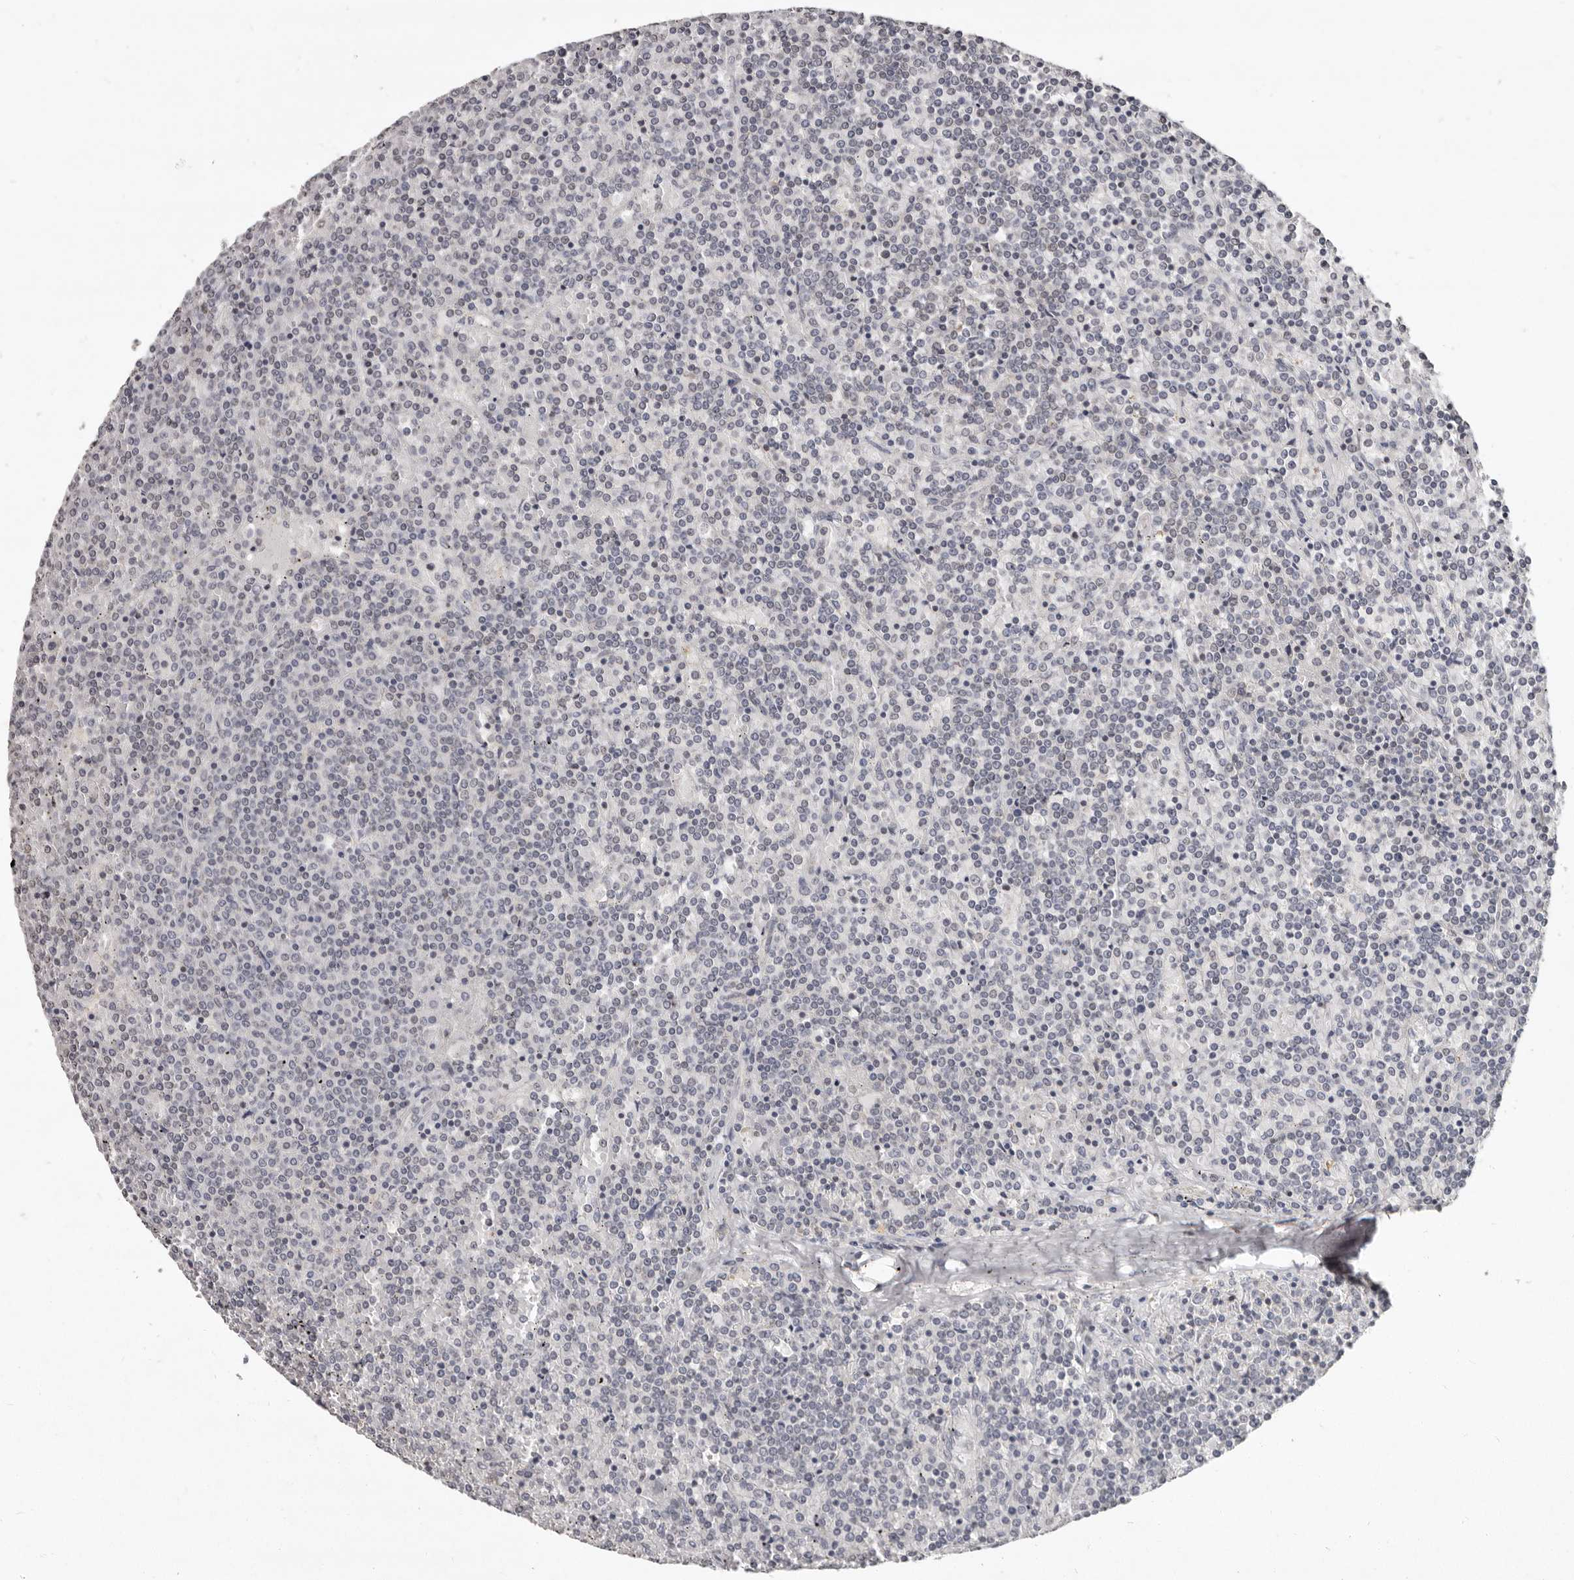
{"staining": {"intensity": "negative", "quantity": "none", "location": "none"}, "tissue": "lymphoma", "cell_type": "Tumor cells", "image_type": "cancer", "snomed": [{"axis": "morphology", "description": "Malignant lymphoma, non-Hodgkin's type, Low grade"}, {"axis": "topography", "description": "Spleen"}], "caption": "Immunohistochemical staining of human low-grade malignant lymphoma, non-Hodgkin's type reveals no significant staining in tumor cells.", "gene": "LINGO2", "patient": {"sex": "female", "age": 19}}